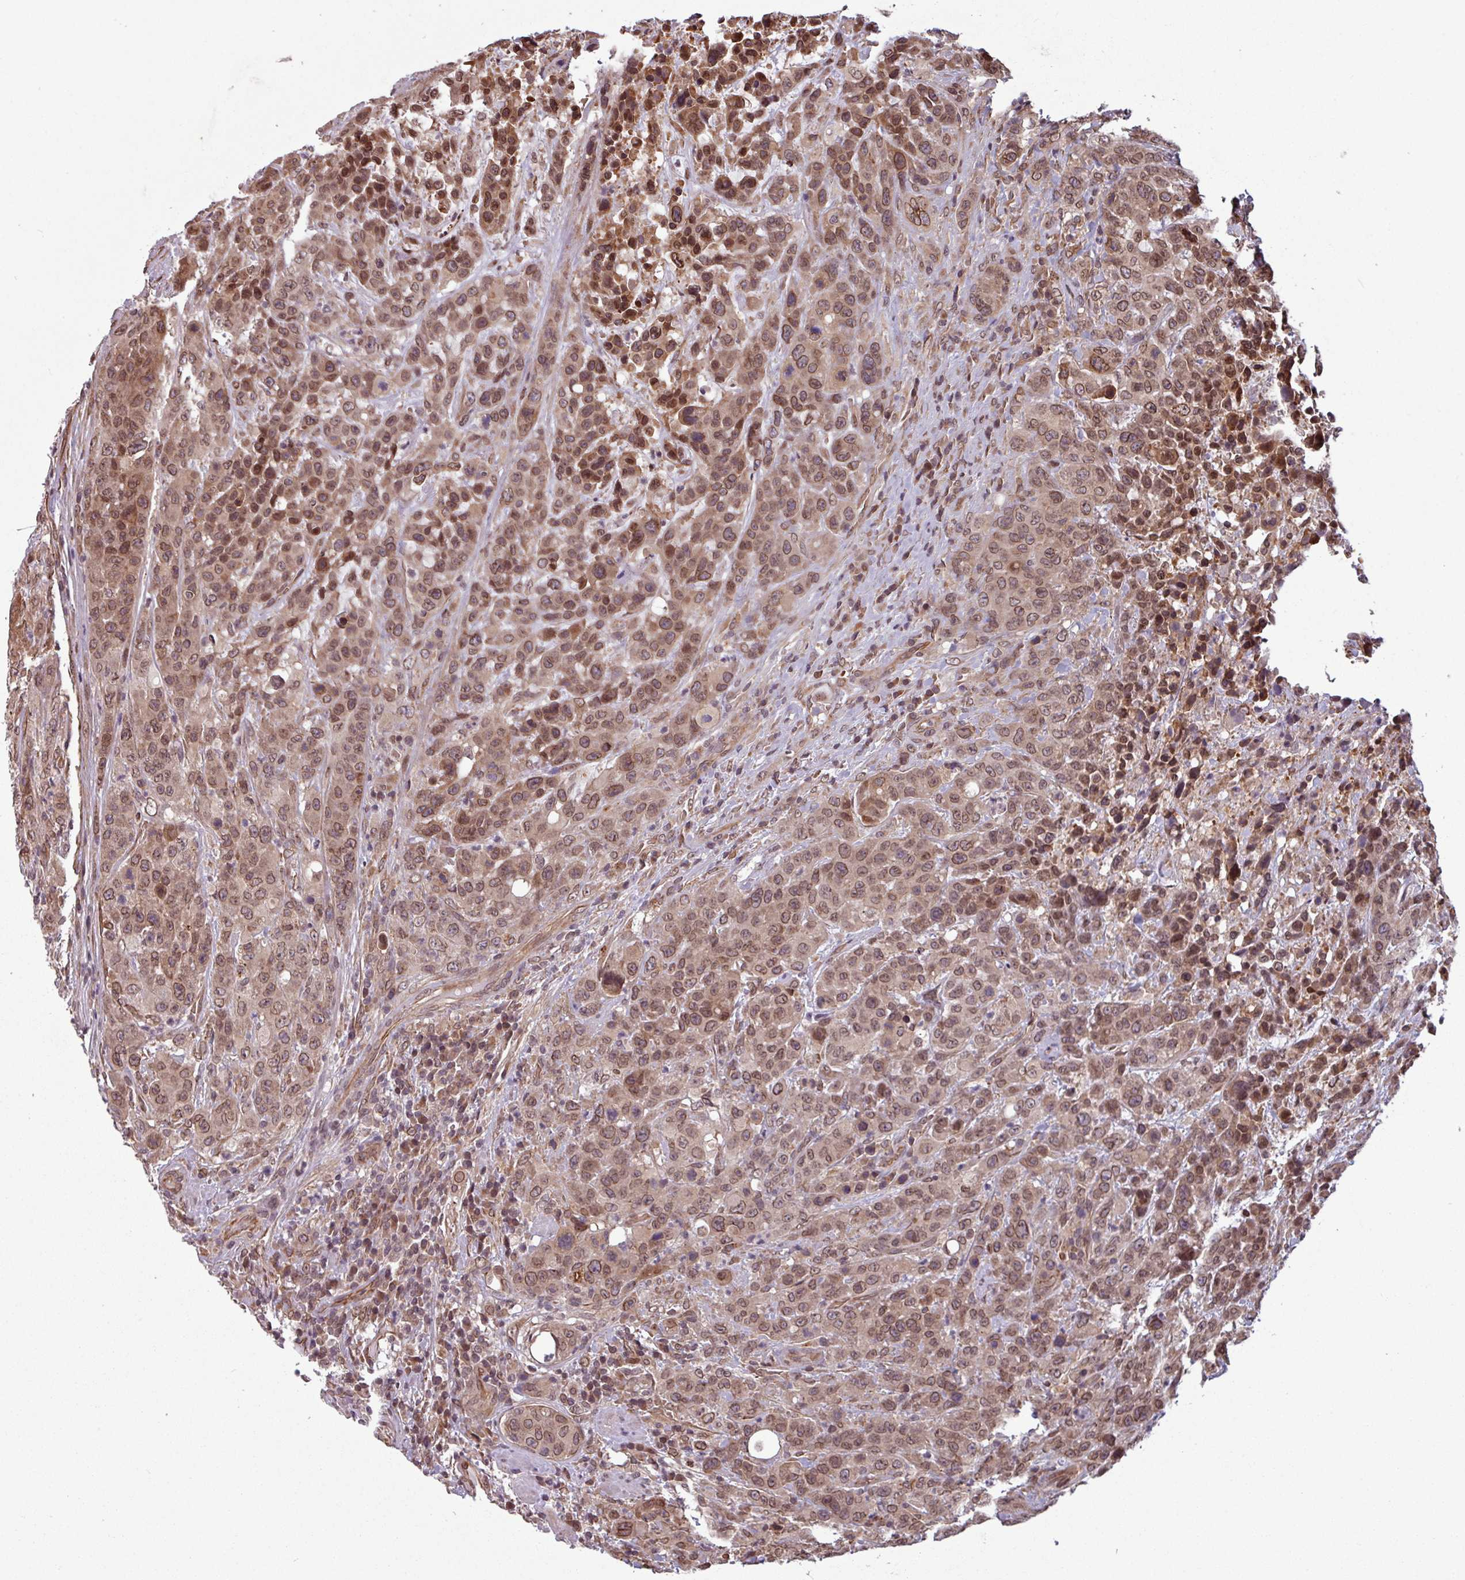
{"staining": {"intensity": "moderate", "quantity": ">75%", "location": "cytoplasmic/membranous,nuclear"}, "tissue": "colorectal cancer", "cell_type": "Tumor cells", "image_type": "cancer", "snomed": [{"axis": "morphology", "description": "Adenocarcinoma, NOS"}, {"axis": "topography", "description": "Colon"}], "caption": "Immunohistochemical staining of human colorectal adenocarcinoma displays medium levels of moderate cytoplasmic/membranous and nuclear protein positivity in about >75% of tumor cells.", "gene": "RBM4B", "patient": {"sex": "male", "age": 62}}